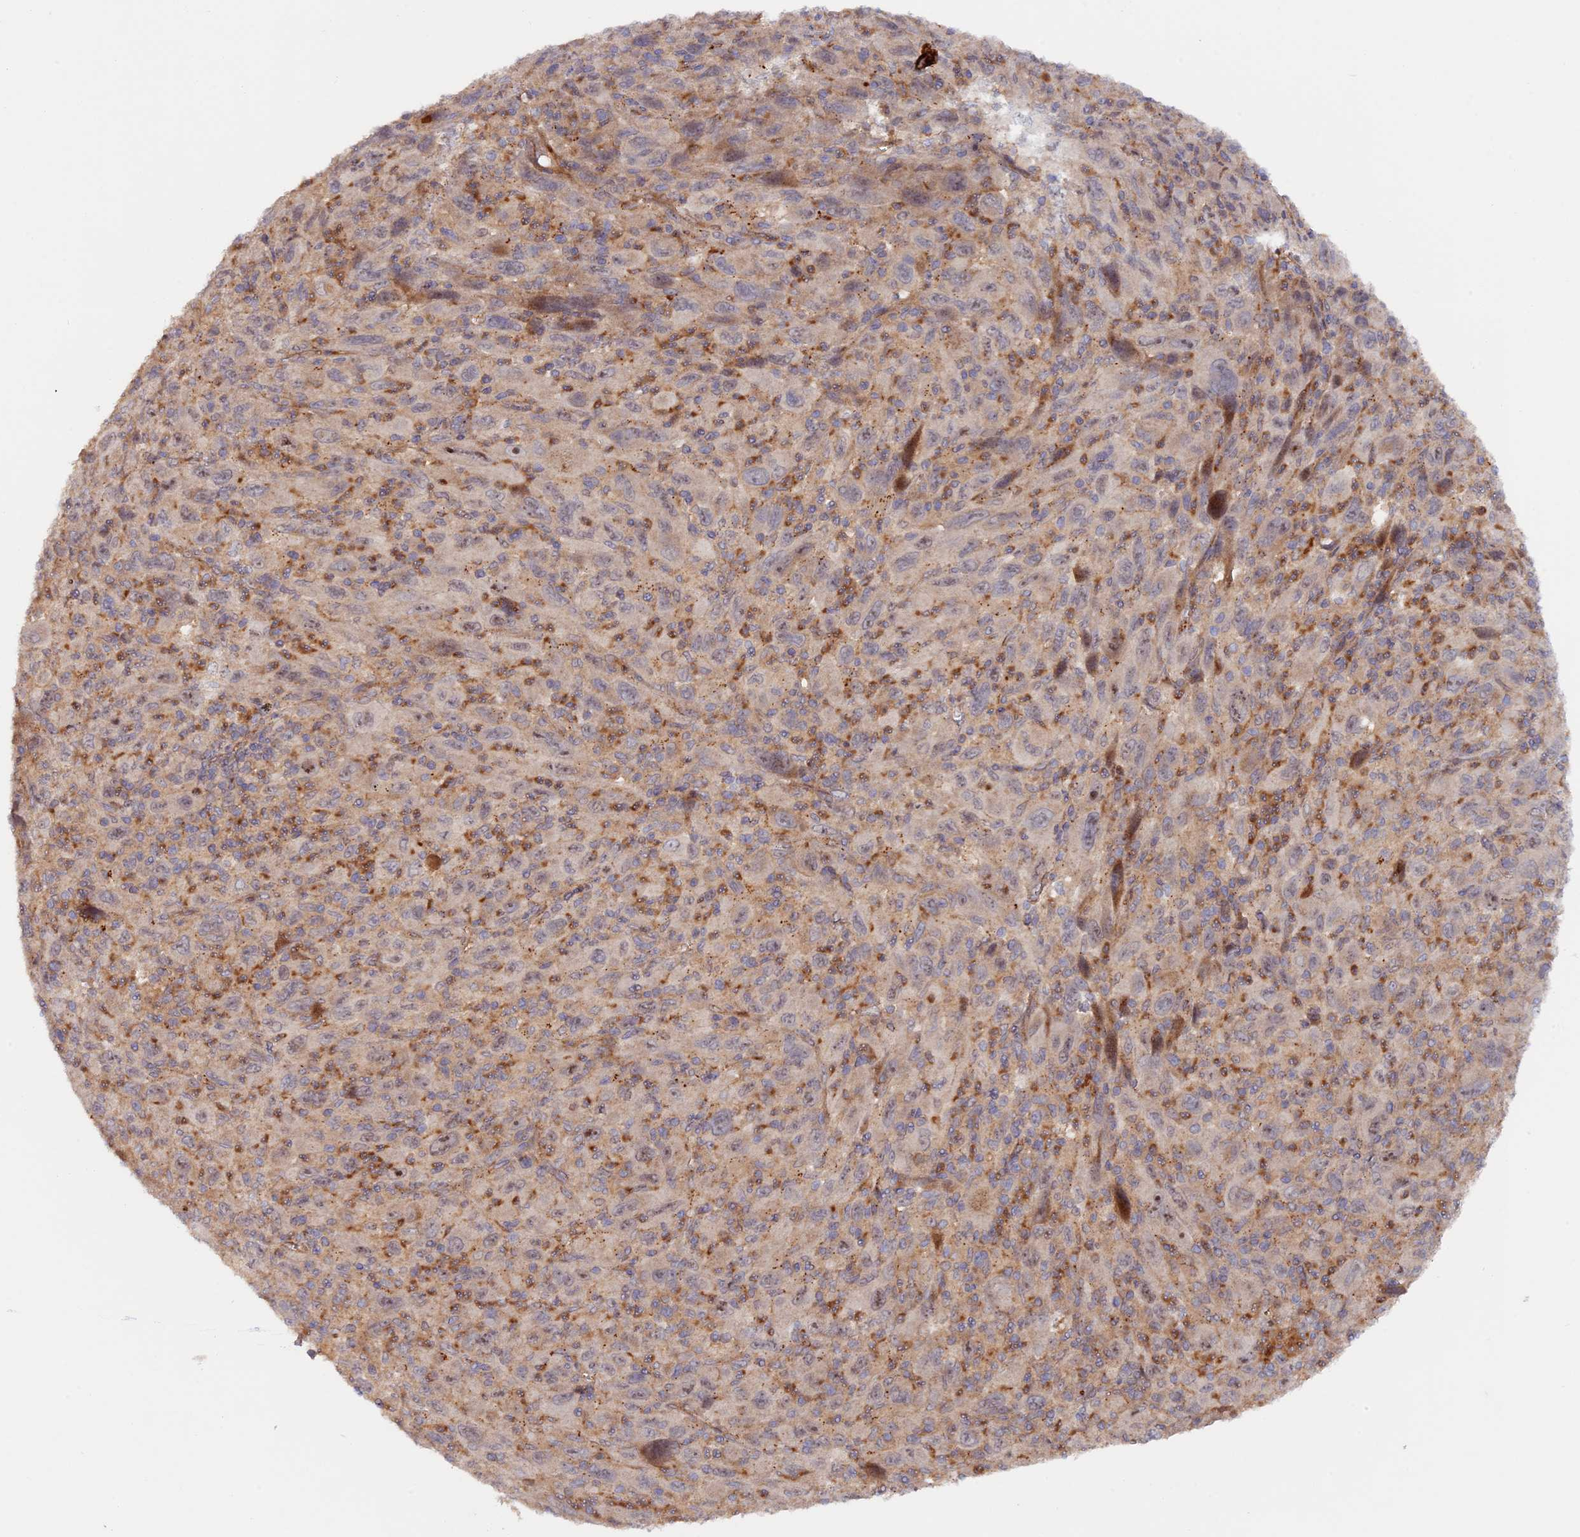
{"staining": {"intensity": "negative", "quantity": "none", "location": "none"}, "tissue": "melanoma", "cell_type": "Tumor cells", "image_type": "cancer", "snomed": [{"axis": "morphology", "description": "Malignant melanoma, Metastatic site"}, {"axis": "topography", "description": "Skin"}], "caption": "Image shows no protein staining in tumor cells of malignant melanoma (metastatic site) tissue.", "gene": "FERMT1", "patient": {"sex": "female", "age": 56}}